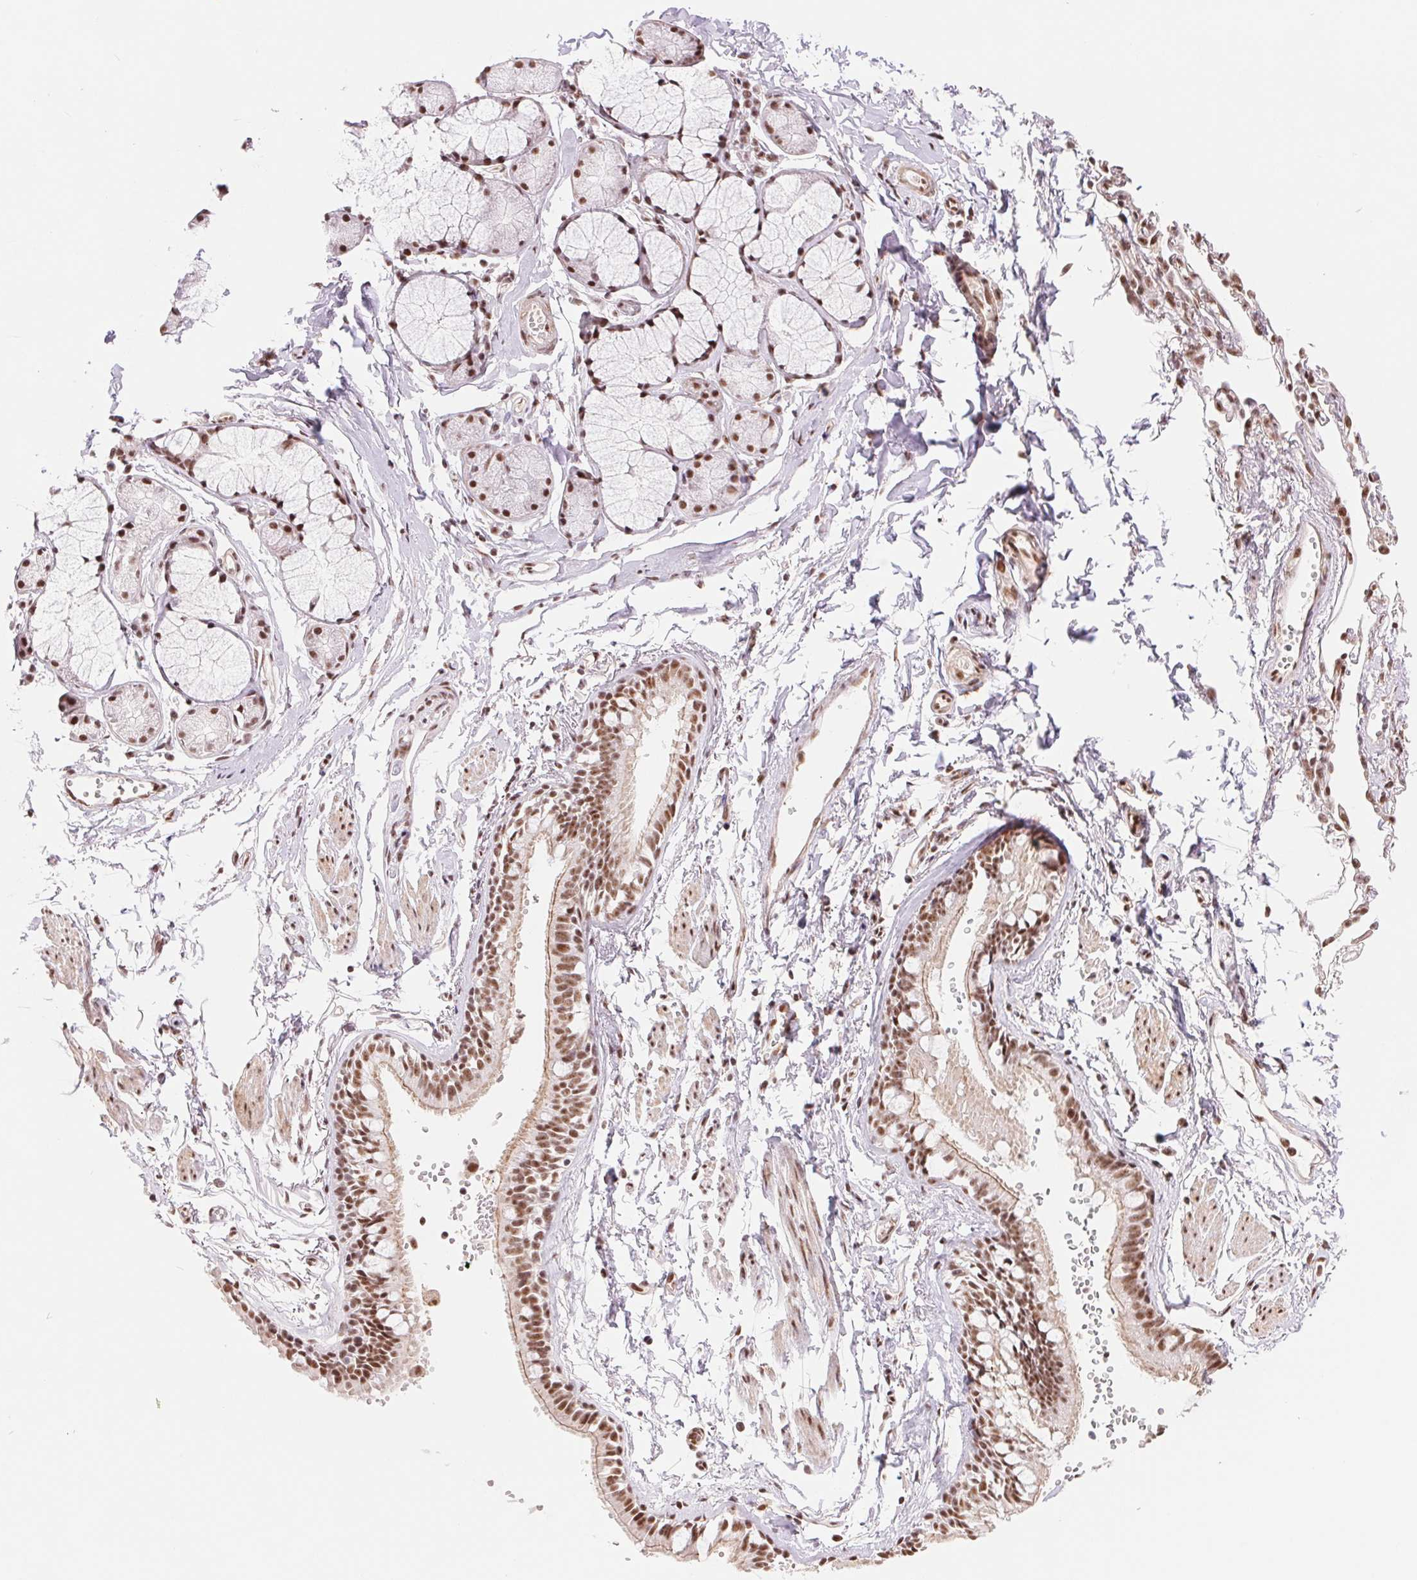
{"staining": {"intensity": "strong", "quantity": ">75%", "location": "nuclear"}, "tissue": "bronchus", "cell_type": "Respiratory epithelial cells", "image_type": "normal", "snomed": [{"axis": "morphology", "description": "Normal tissue, NOS"}, {"axis": "topography", "description": "Cartilage tissue"}, {"axis": "topography", "description": "Bronchus"}], "caption": "Protein analysis of benign bronchus exhibits strong nuclear expression in about >75% of respiratory epithelial cells. (Brightfield microscopy of DAB IHC at high magnification).", "gene": "SREK1", "patient": {"sex": "female", "age": 59}}